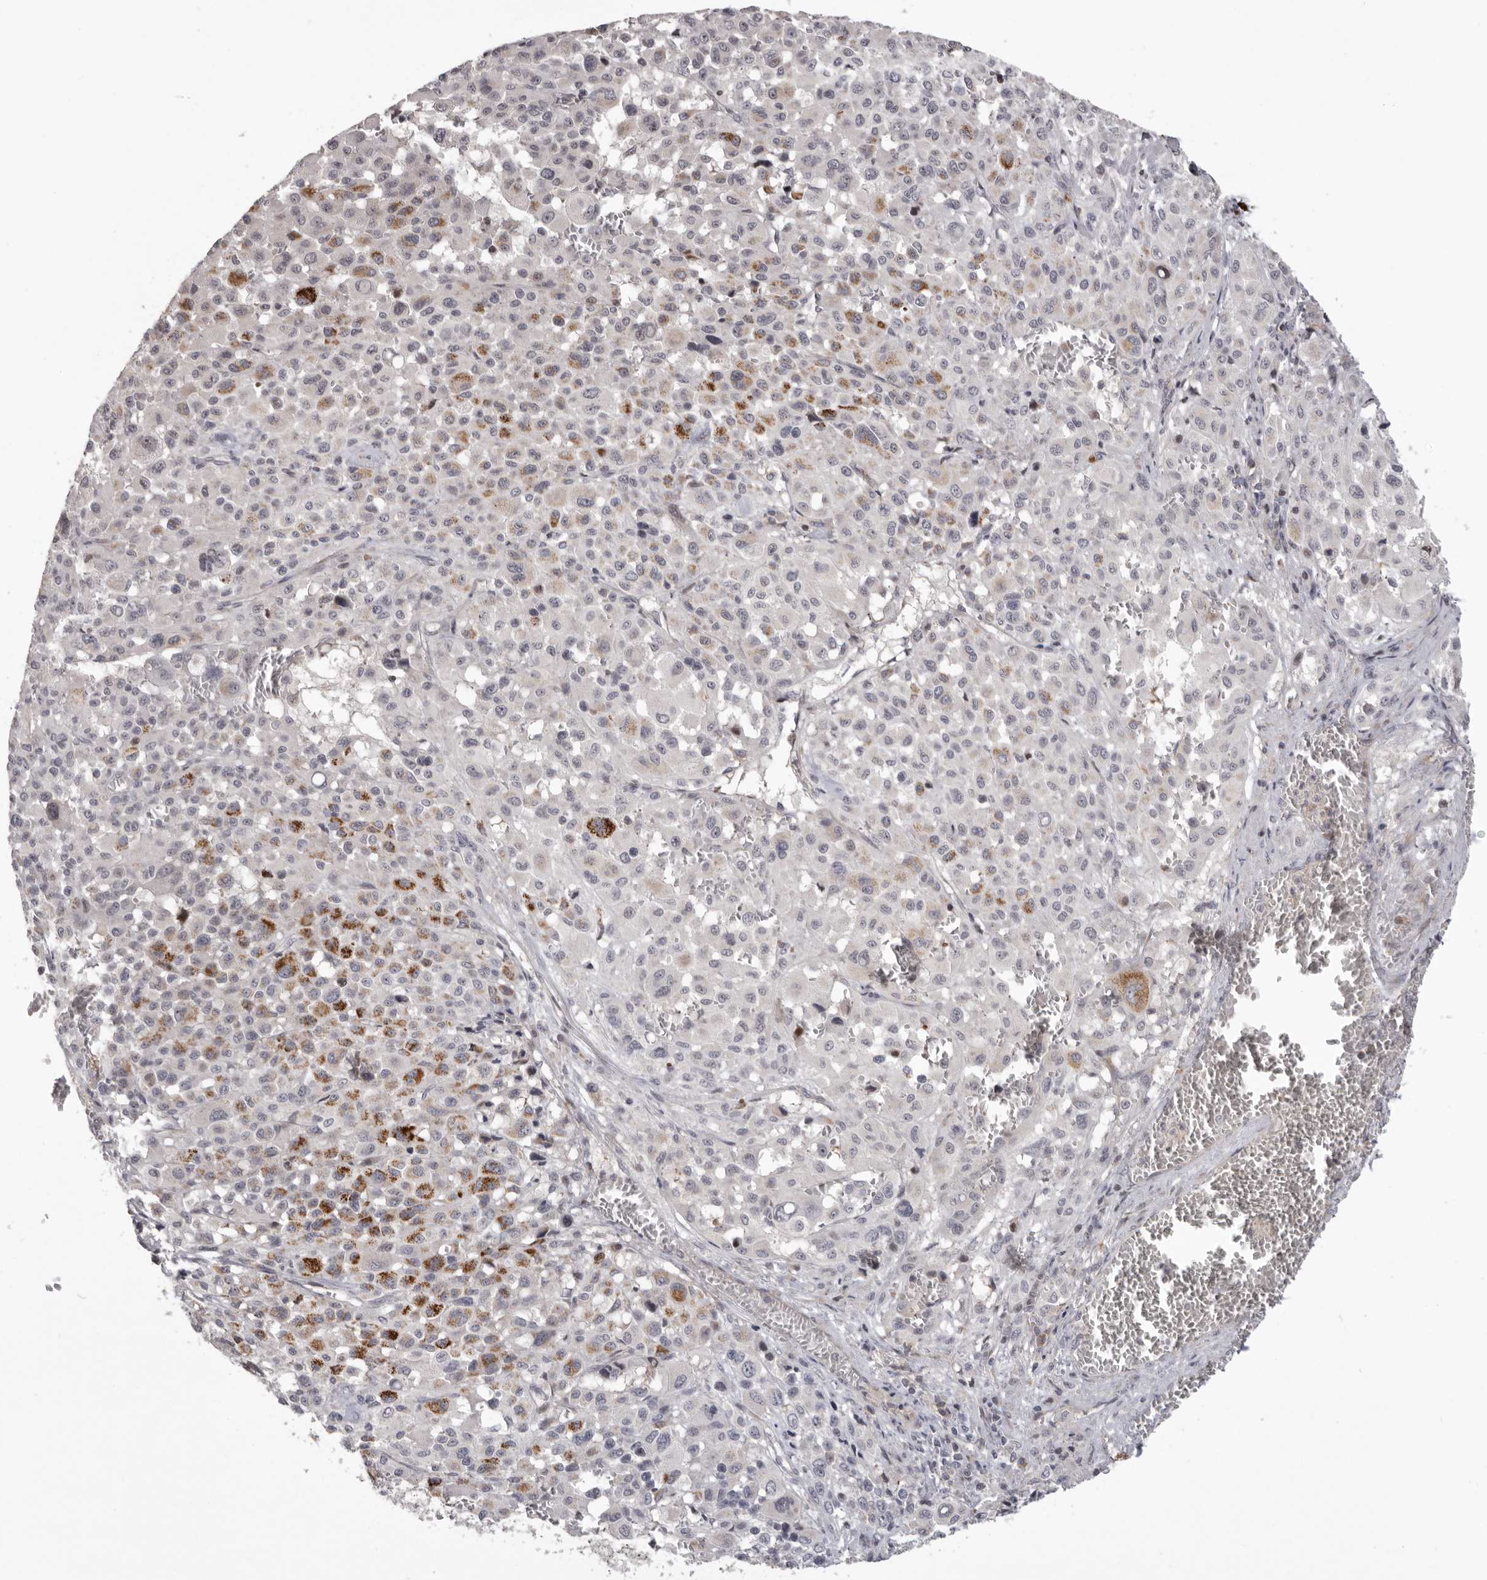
{"staining": {"intensity": "negative", "quantity": "none", "location": "none"}, "tissue": "melanoma", "cell_type": "Tumor cells", "image_type": "cancer", "snomed": [{"axis": "morphology", "description": "Malignant melanoma, Metastatic site"}, {"axis": "topography", "description": "Skin"}], "caption": "This is an IHC photomicrograph of melanoma. There is no positivity in tumor cells.", "gene": "AZIN1", "patient": {"sex": "female", "age": 74}}